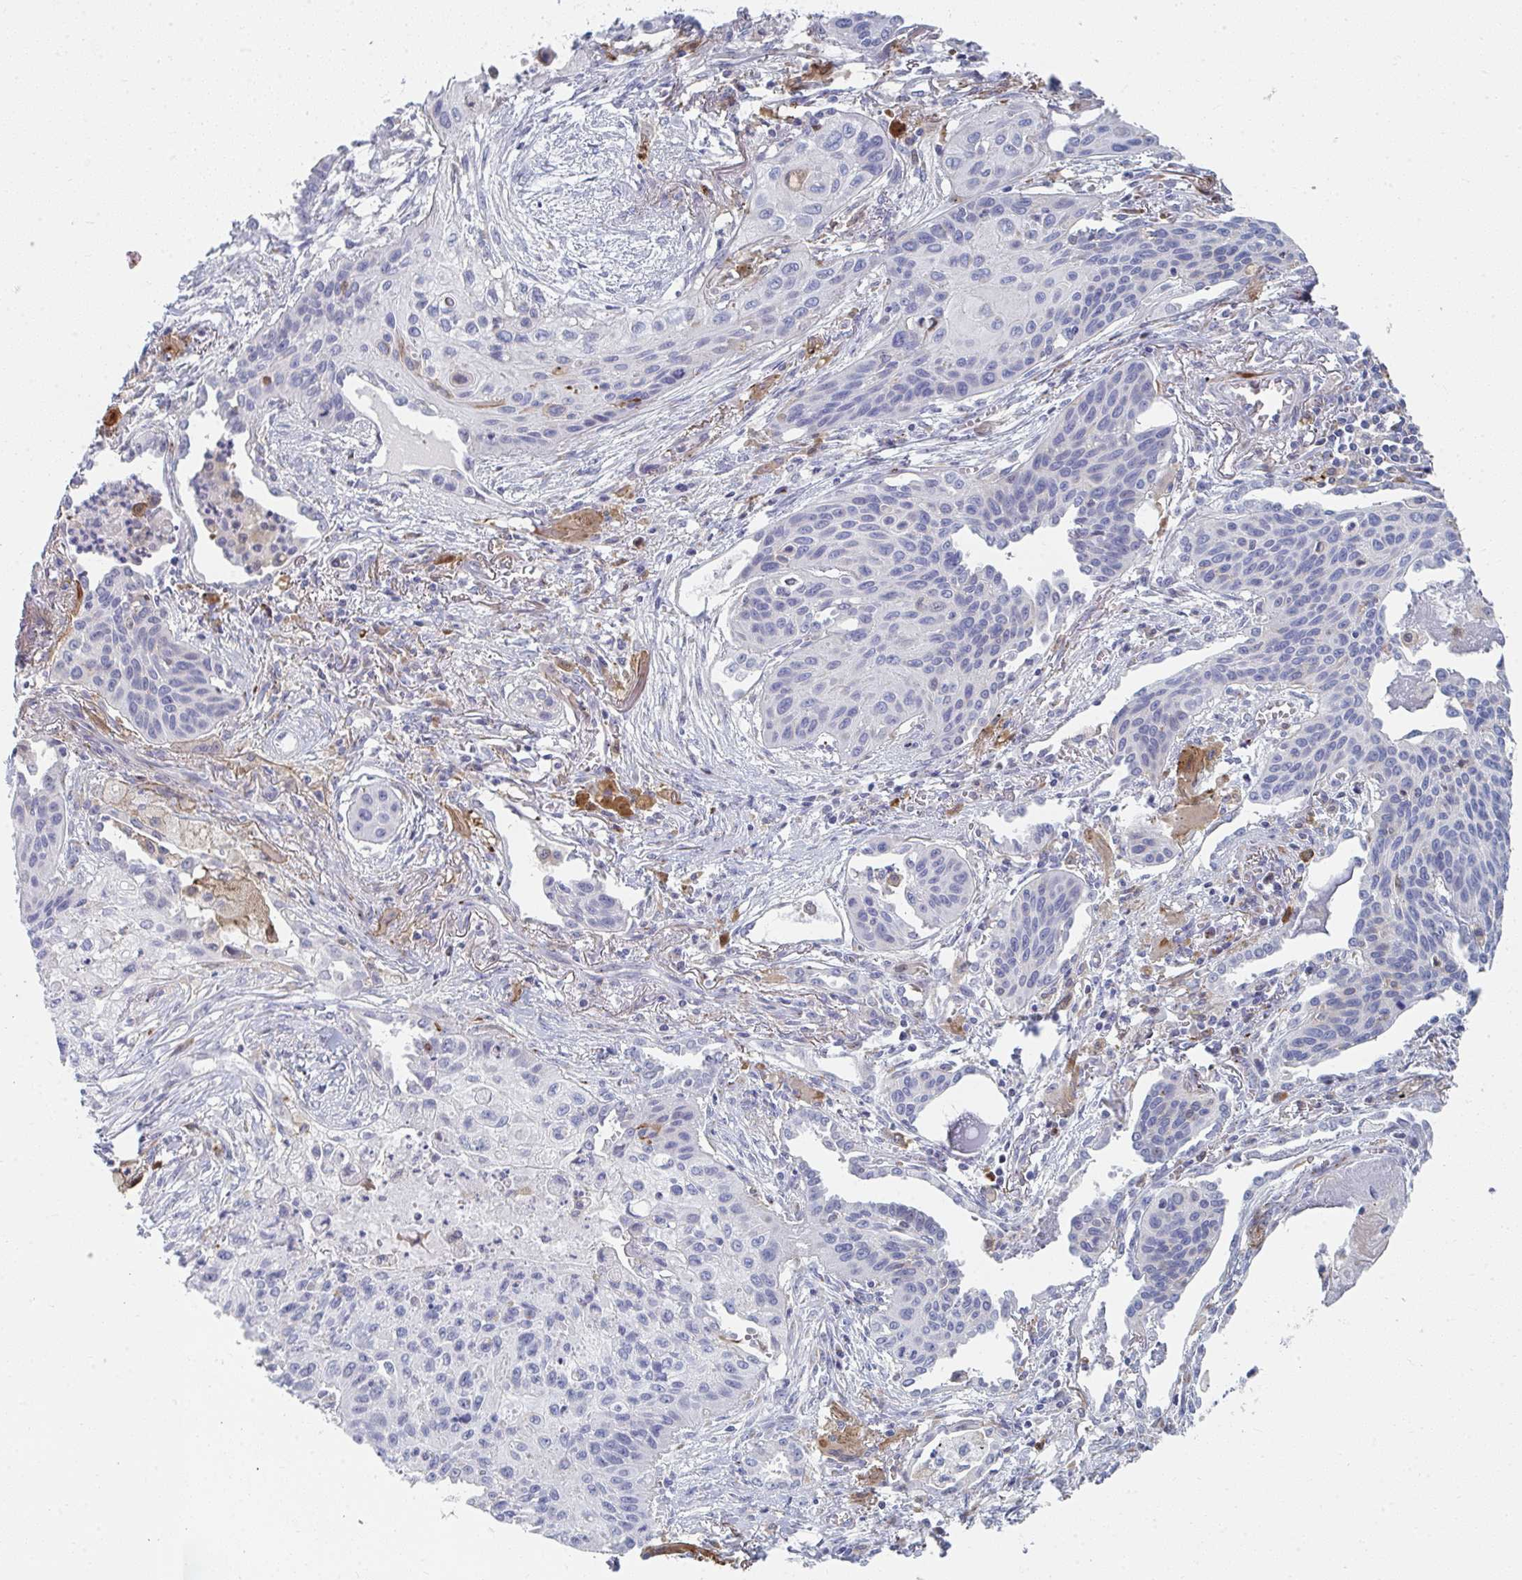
{"staining": {"intensity": "negative", "quantity": "none", "location": "none"}, "tissue": "lung cancer", "cell_type": "Tumor cells", "image_type": "cancer", "snomed": [{"axis": "morphology", "description": "Squamous cell carcinoma, NOS"}, {"axis": "topography", "description": "Lung"}], "caption": "Immunohistochemical staining of squamous cell carcinoma (lung) reveals no significant positivity in tumor cells. Brightfield microscopy of IHC stained with DAB (3,3'-diaminobenzidine) (brown) and hematoxylin (blue), captured at high magnification.", "gene": "PSMG1", "patient": {"sex": "male", "age": 71}}